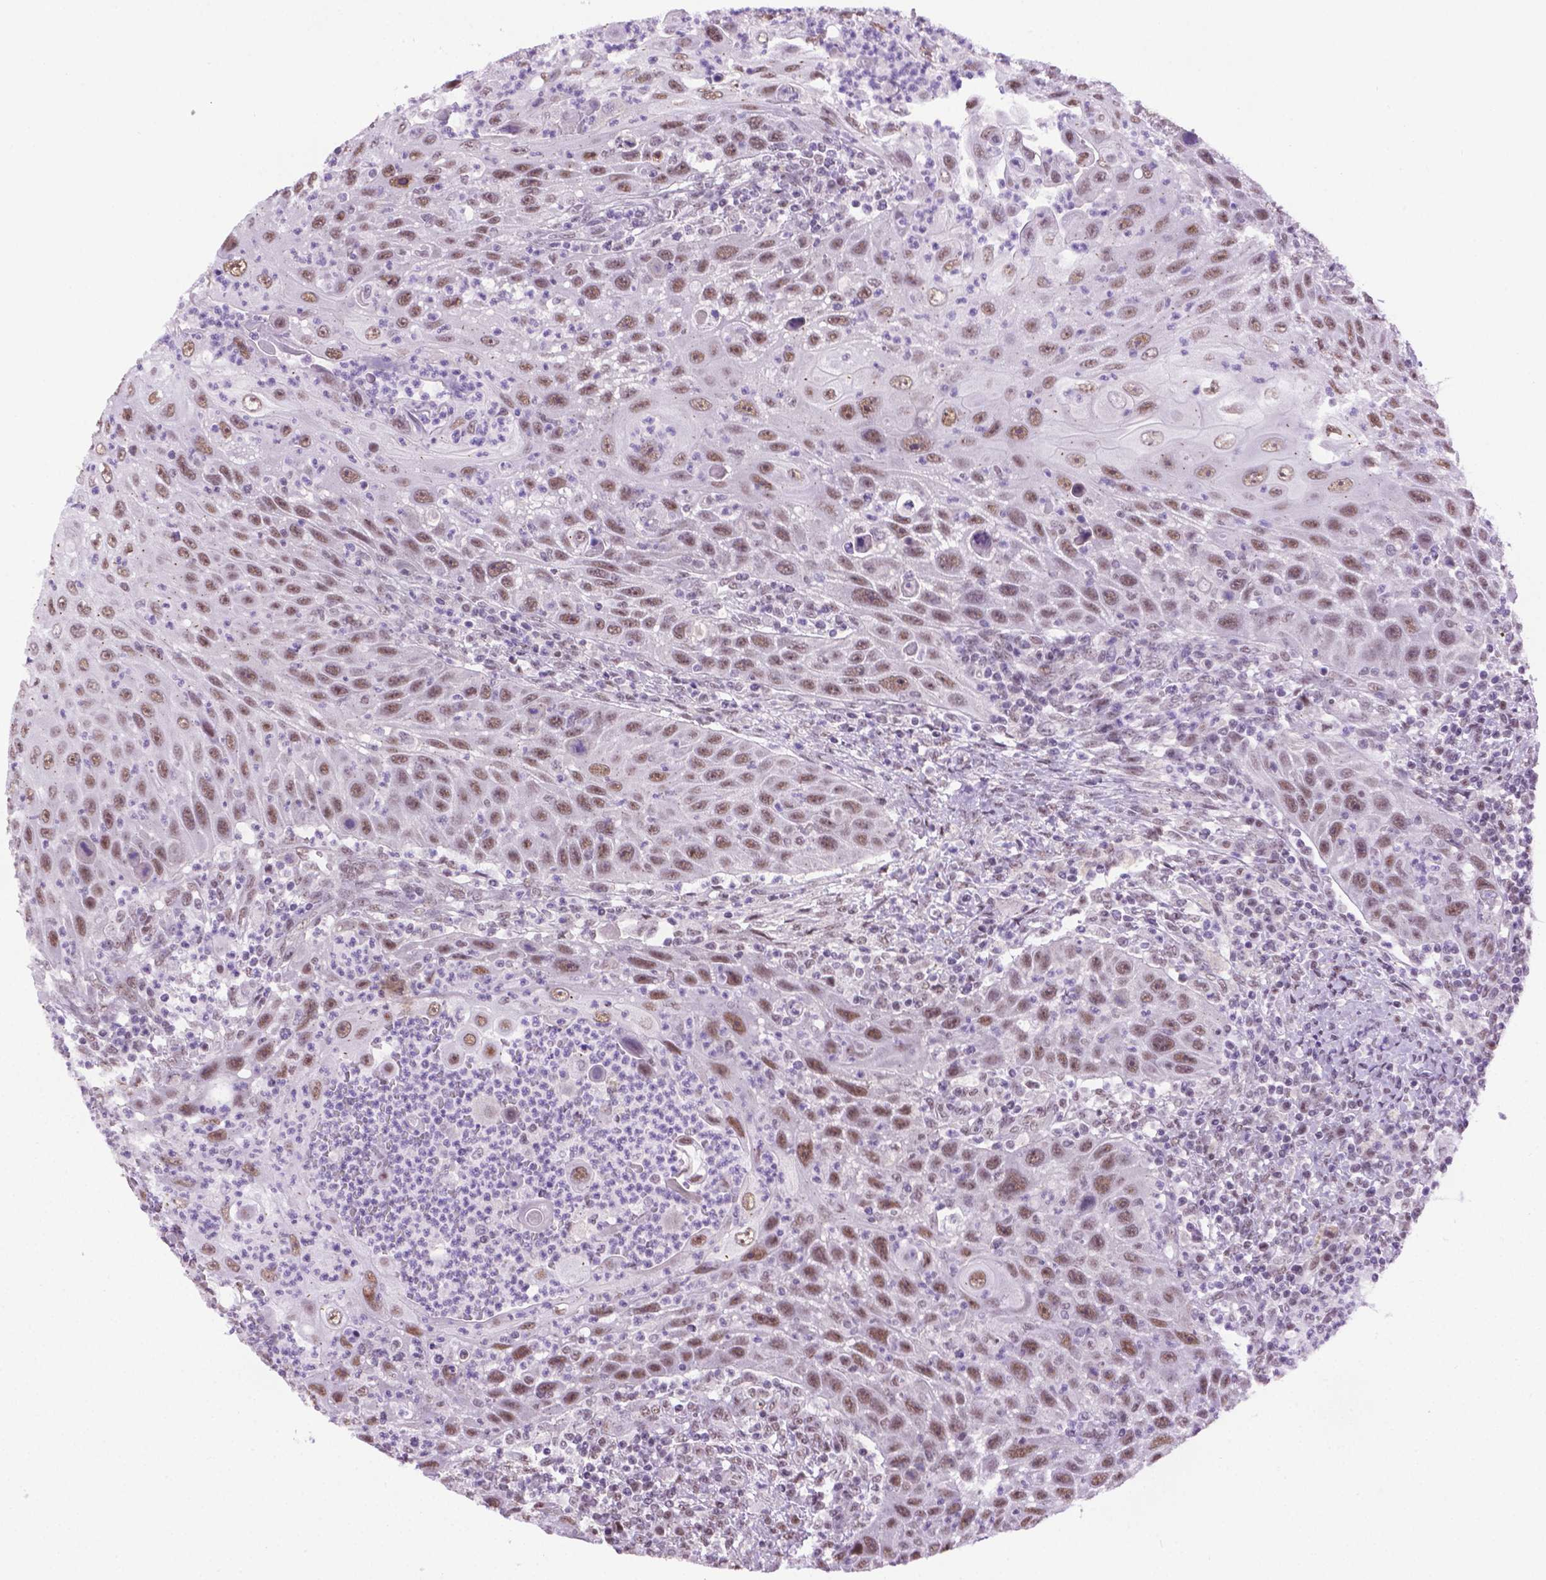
{"staining": {"intensity": "moderate", "quantity": ">75%", "location": "nuclear"}, "tissue": "head and neck cancer", "cell_type": "Tumor cells", "image_type": "cancer", "snomed": [{"axis": "morphology", "description": "Squamous cell carcinoma, NOS"}, {"axis": "topography", "description": "Head-Neck"}], "caption": "This is an image of immunohistochemistry staining of squamous cell carcinoma (head and neck), which shows moderate staining in the nuclear of tumor cells.", "gene": "ABI2", "patient": {"sex": "male", "age": 69}}